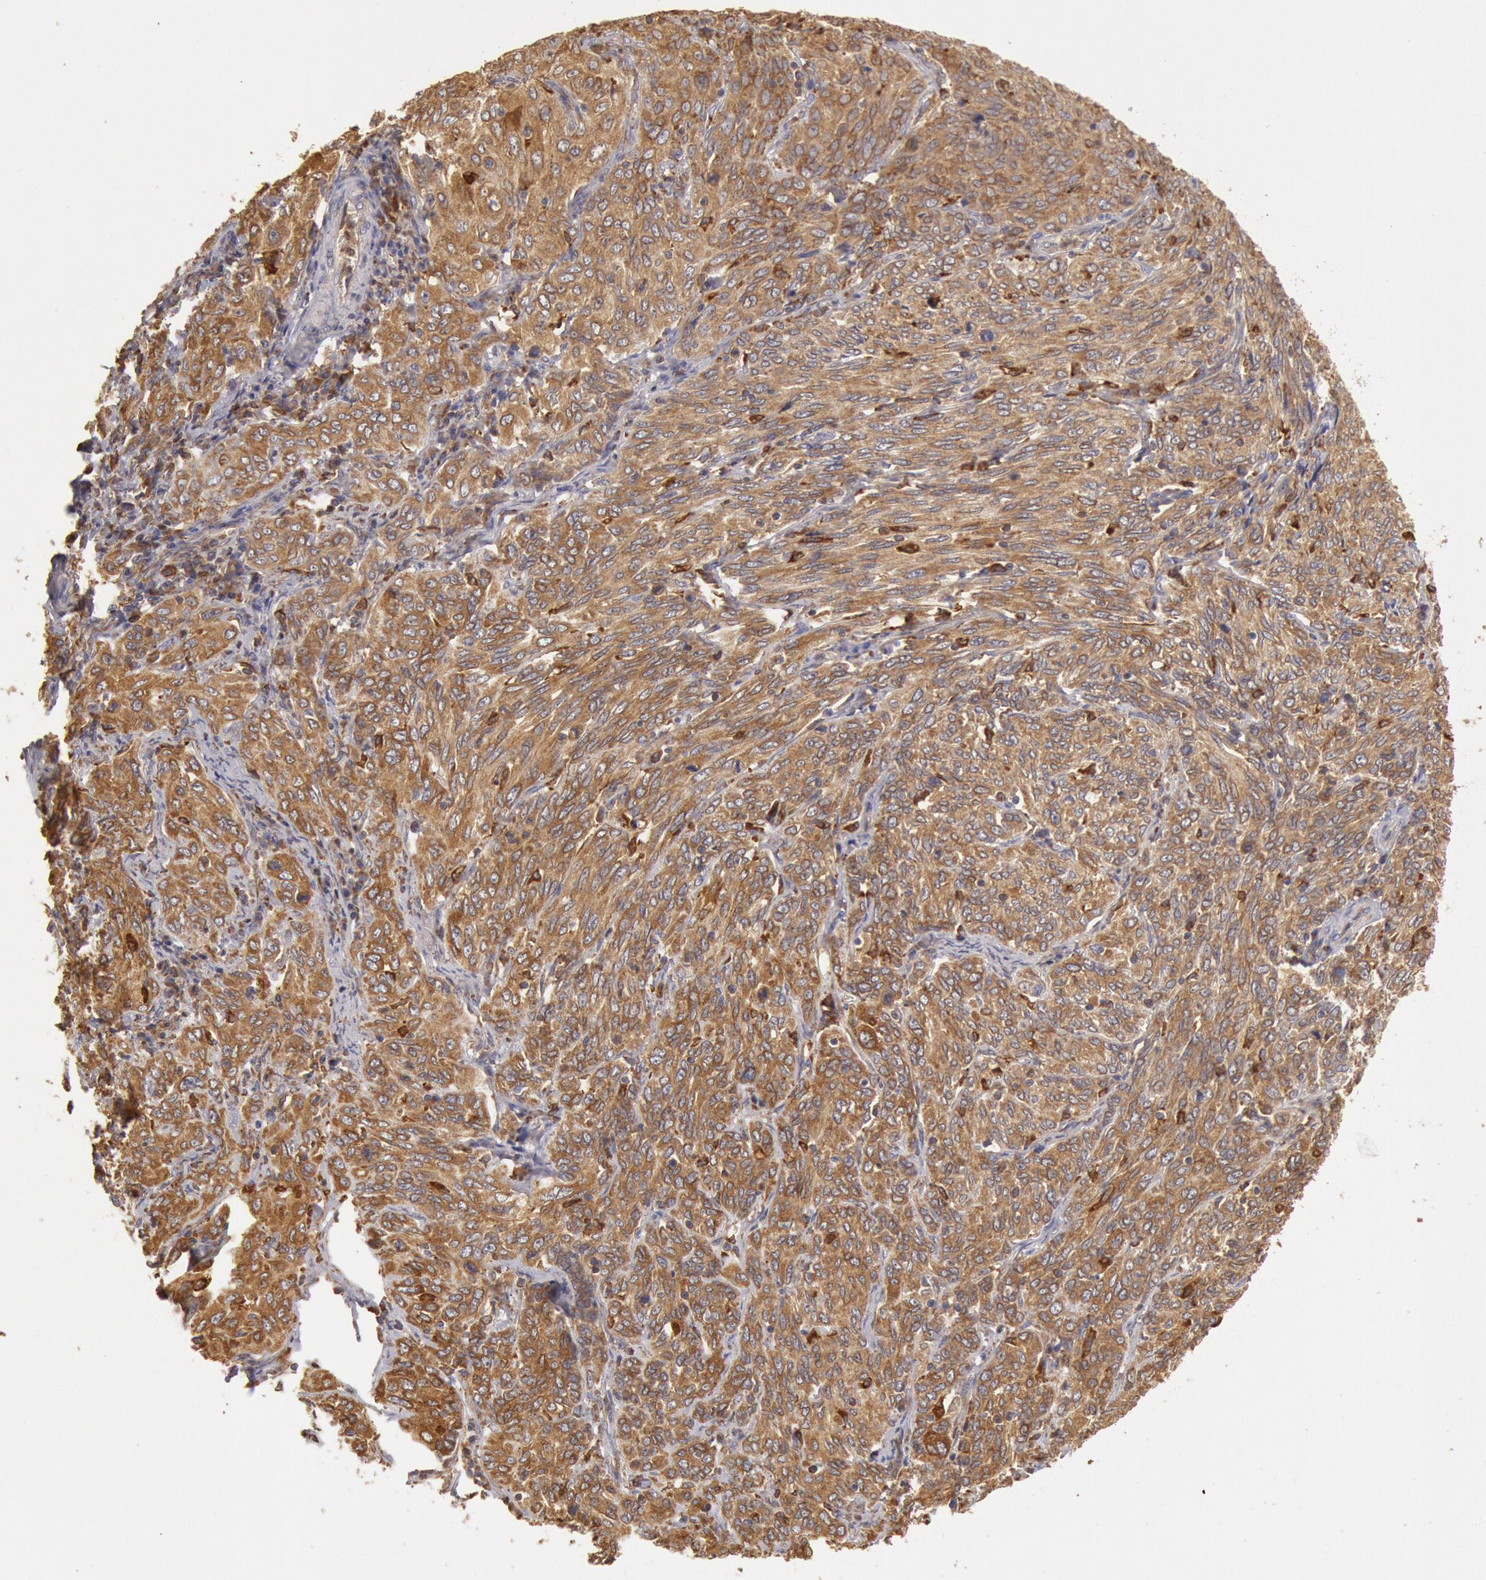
{"staining": {"intensity": "moderate", "quantity": ">75%", "location": "cytoplasmic/membranous"}, "tissue": "cervical cancer", "cell_type": "Tumor cells", "image_type": "cancer", "snomed": [{"axis": "morphology", "description": "Squamous cell carcinoma, NOS"}, {"axis": "topography", "description": "Cervix"}], "caption": "Human cervical cancer (squamous cell carcinoma) stained for a protein (brown) displays moderate cytoplasmic/membranous positive positivity in approximately >75% of tumor cells.", "gene": "ERP44", "patient": {"sex": "female", "age": 38}}